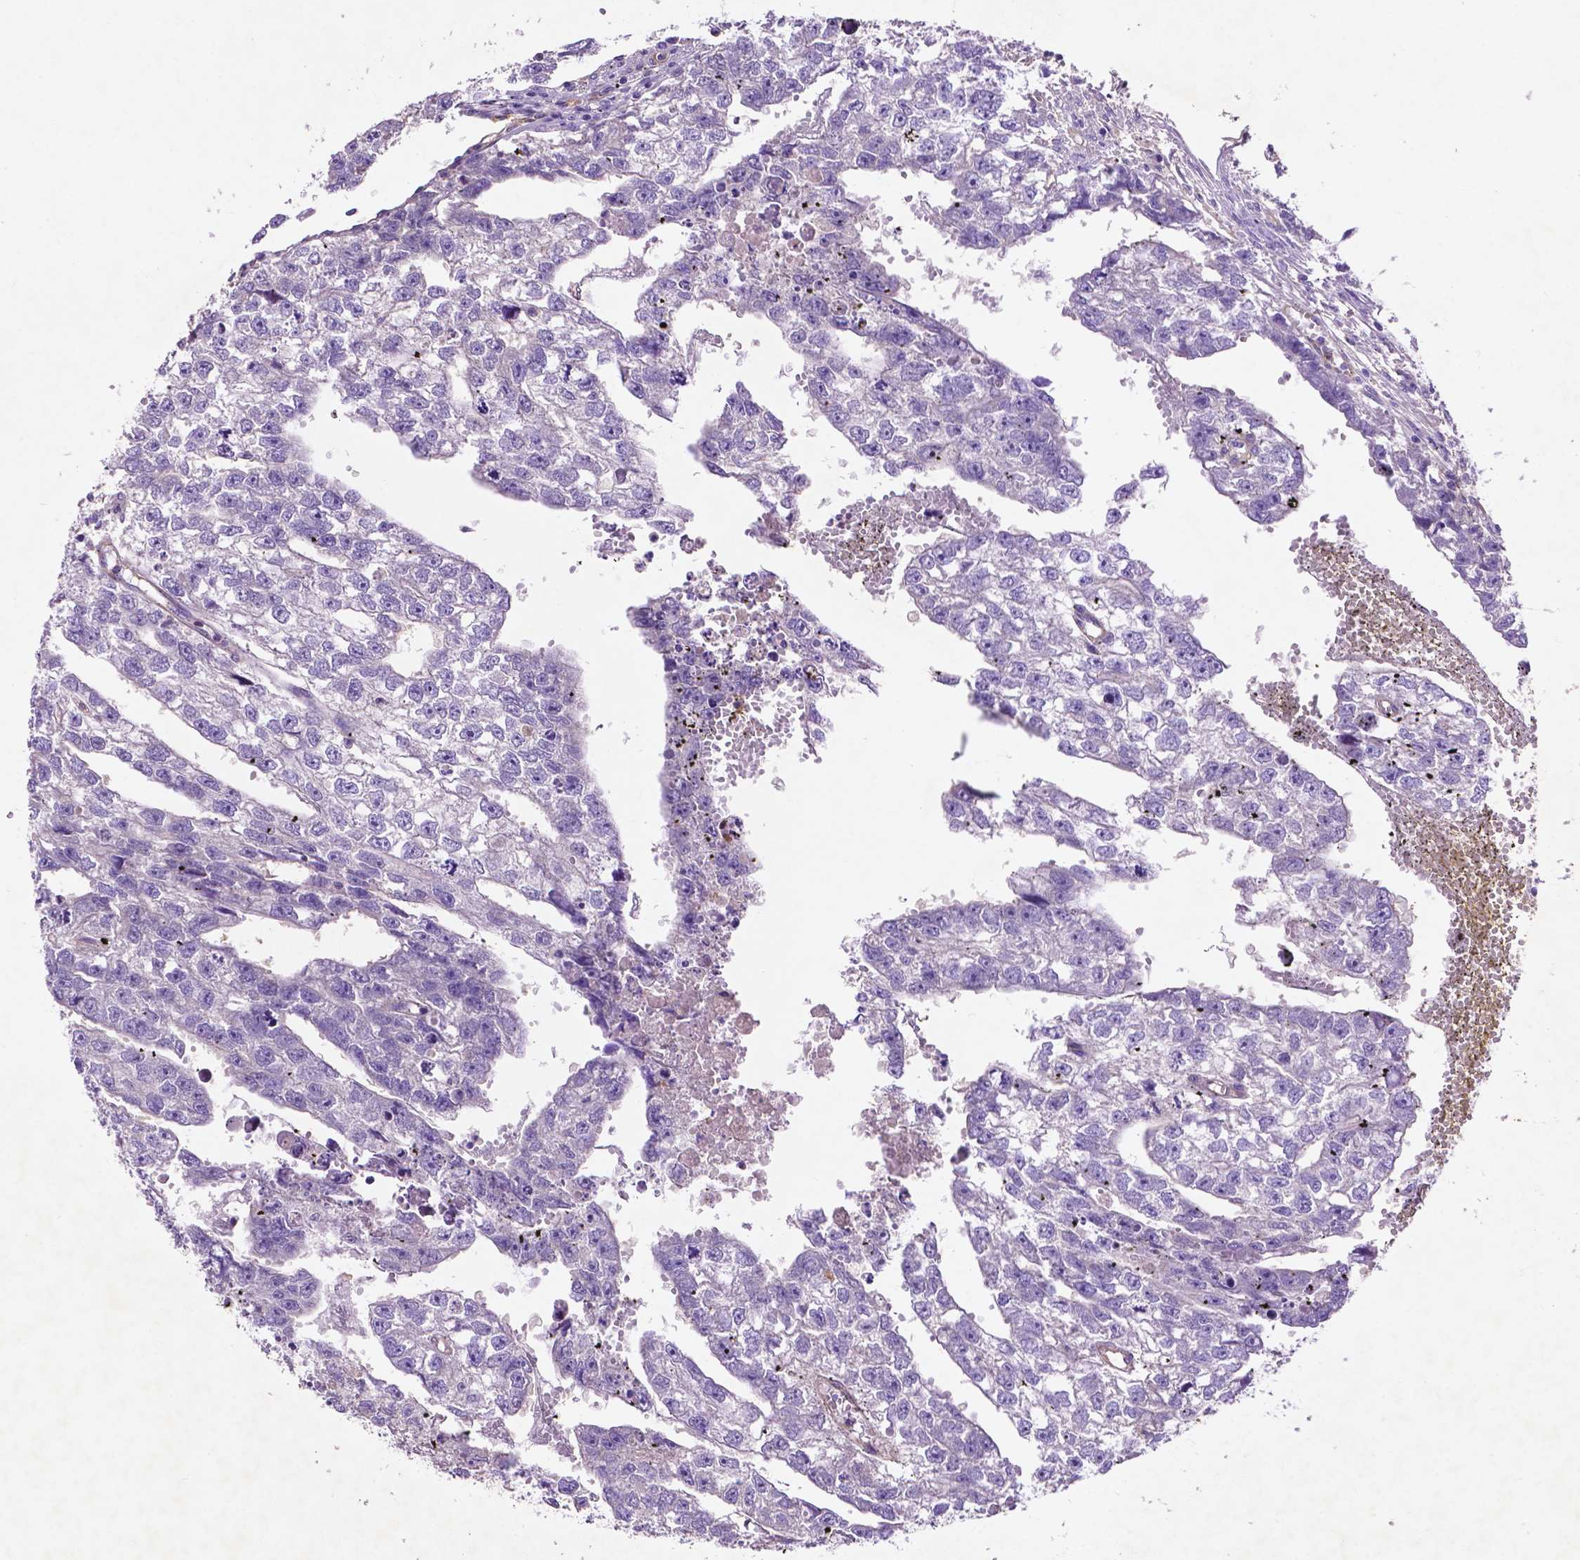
{"staining": {"intensity": "negative", "quantity": "none", "location": "none"}, "tissue": "testis cancer", "cell_type": "Tumor cells", "image_type": "cancer", "snomed": [{"axis": "morphology", "description": "Carcinoma, Embryonal, NOS"}, {"axis": "morphology", "description": "Teratoma, malignant, NOS"}, {"axis": "topography", "description": "Testis"}], "caption": "Immunohistochemistry (IHC) image of testis cancer stained for a protein (brown), which exhibits no staining in tumor cells.", "gene": "GDPD5", "patient": {"sex": "male", "age": 44}}